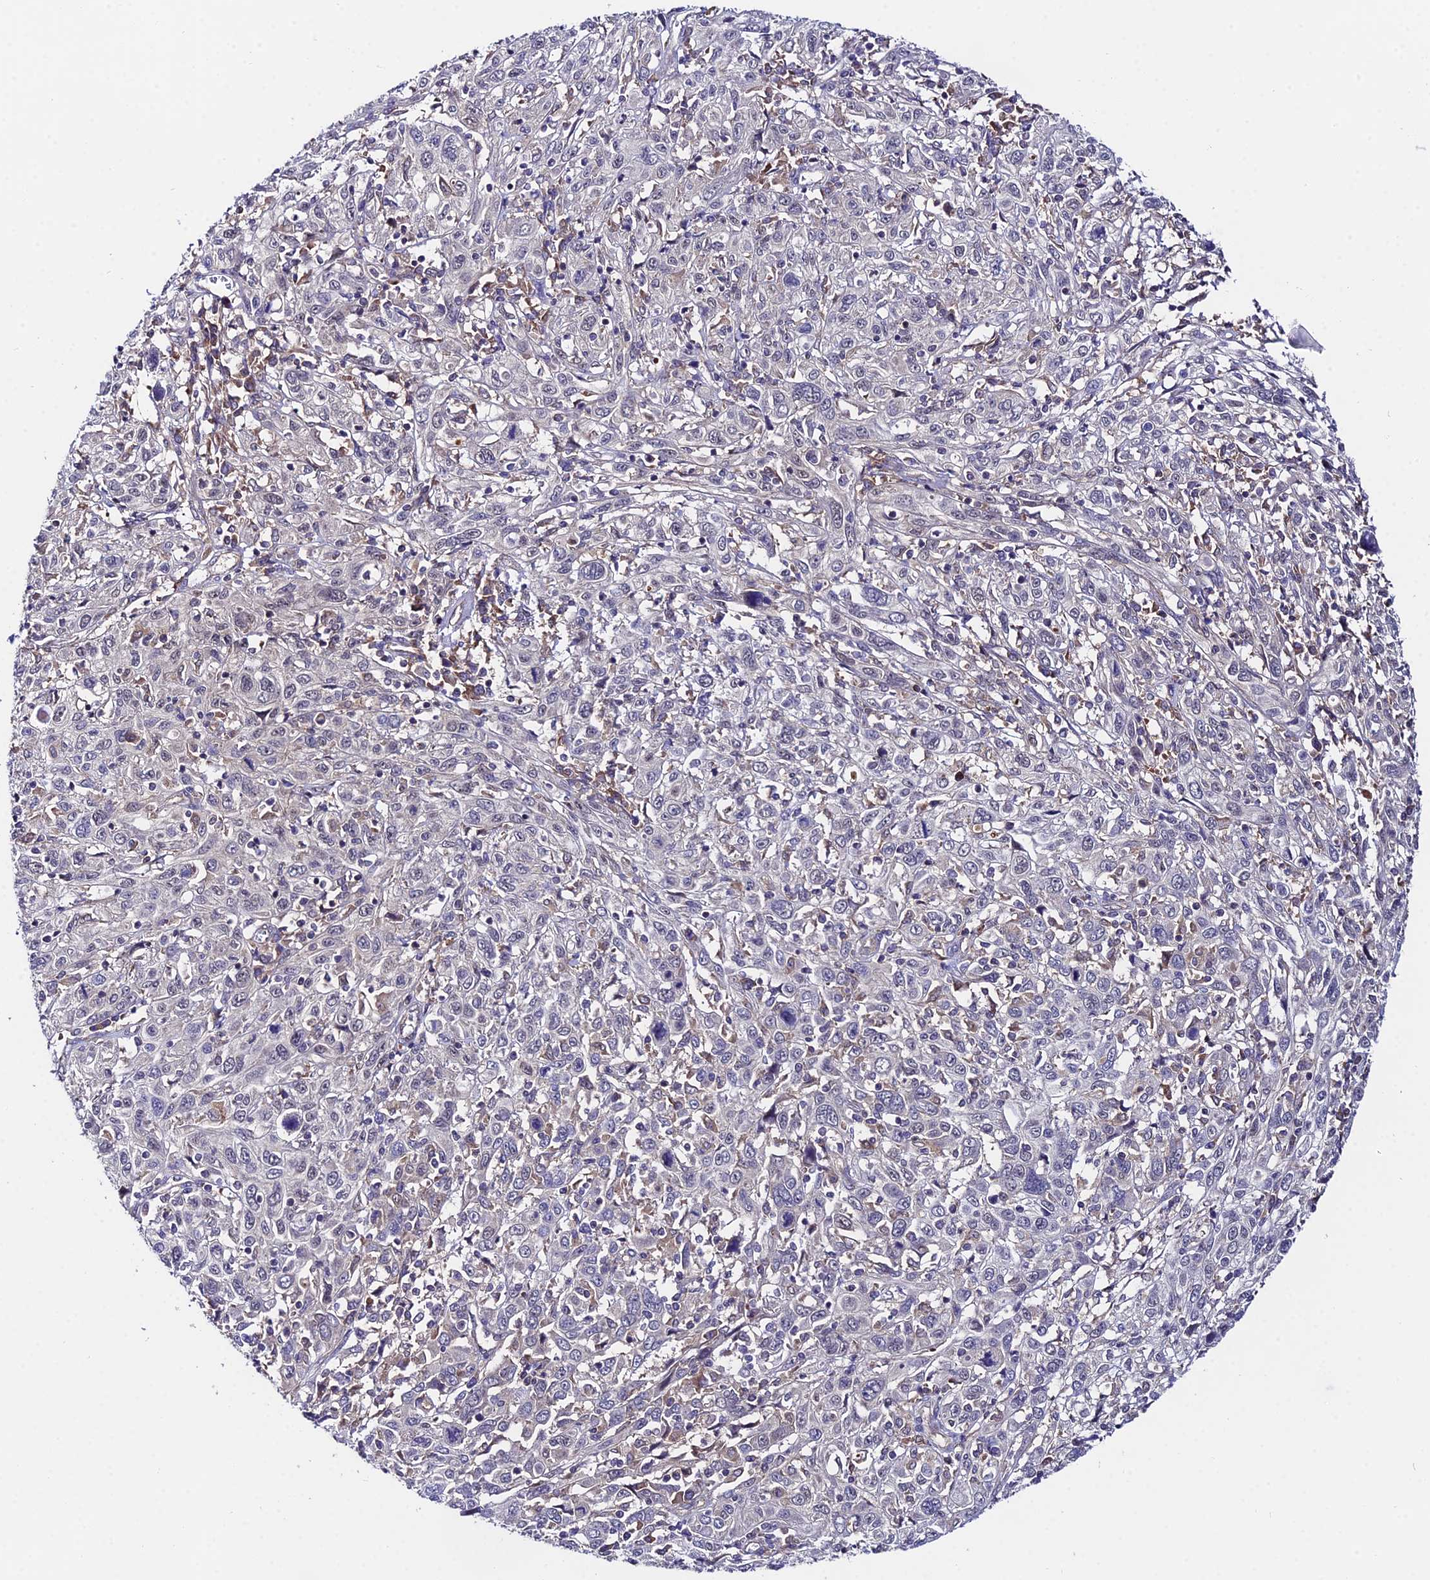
{"staining": {"intensity": "negative", "quantity": "none", "location": "none"}, "tissue": "cervical cancer", "cell_type": "Tumor cells", "image_type": "cancer", "snomed": [{"axis": "morphology", "description": "Squamous cell carcinoma, NOS"}, {"axis": "topography", "description": "Cervix"}], "caption": "This micrograph is of squamous cell carcinoma (cervical) stained with IHC to label a protein in brown with the nuclei are counter-stained blue. There is no positivity in tumor cells.", "gene": "PPP2R2C", "patient": {"sex": "female", "age": 46}}